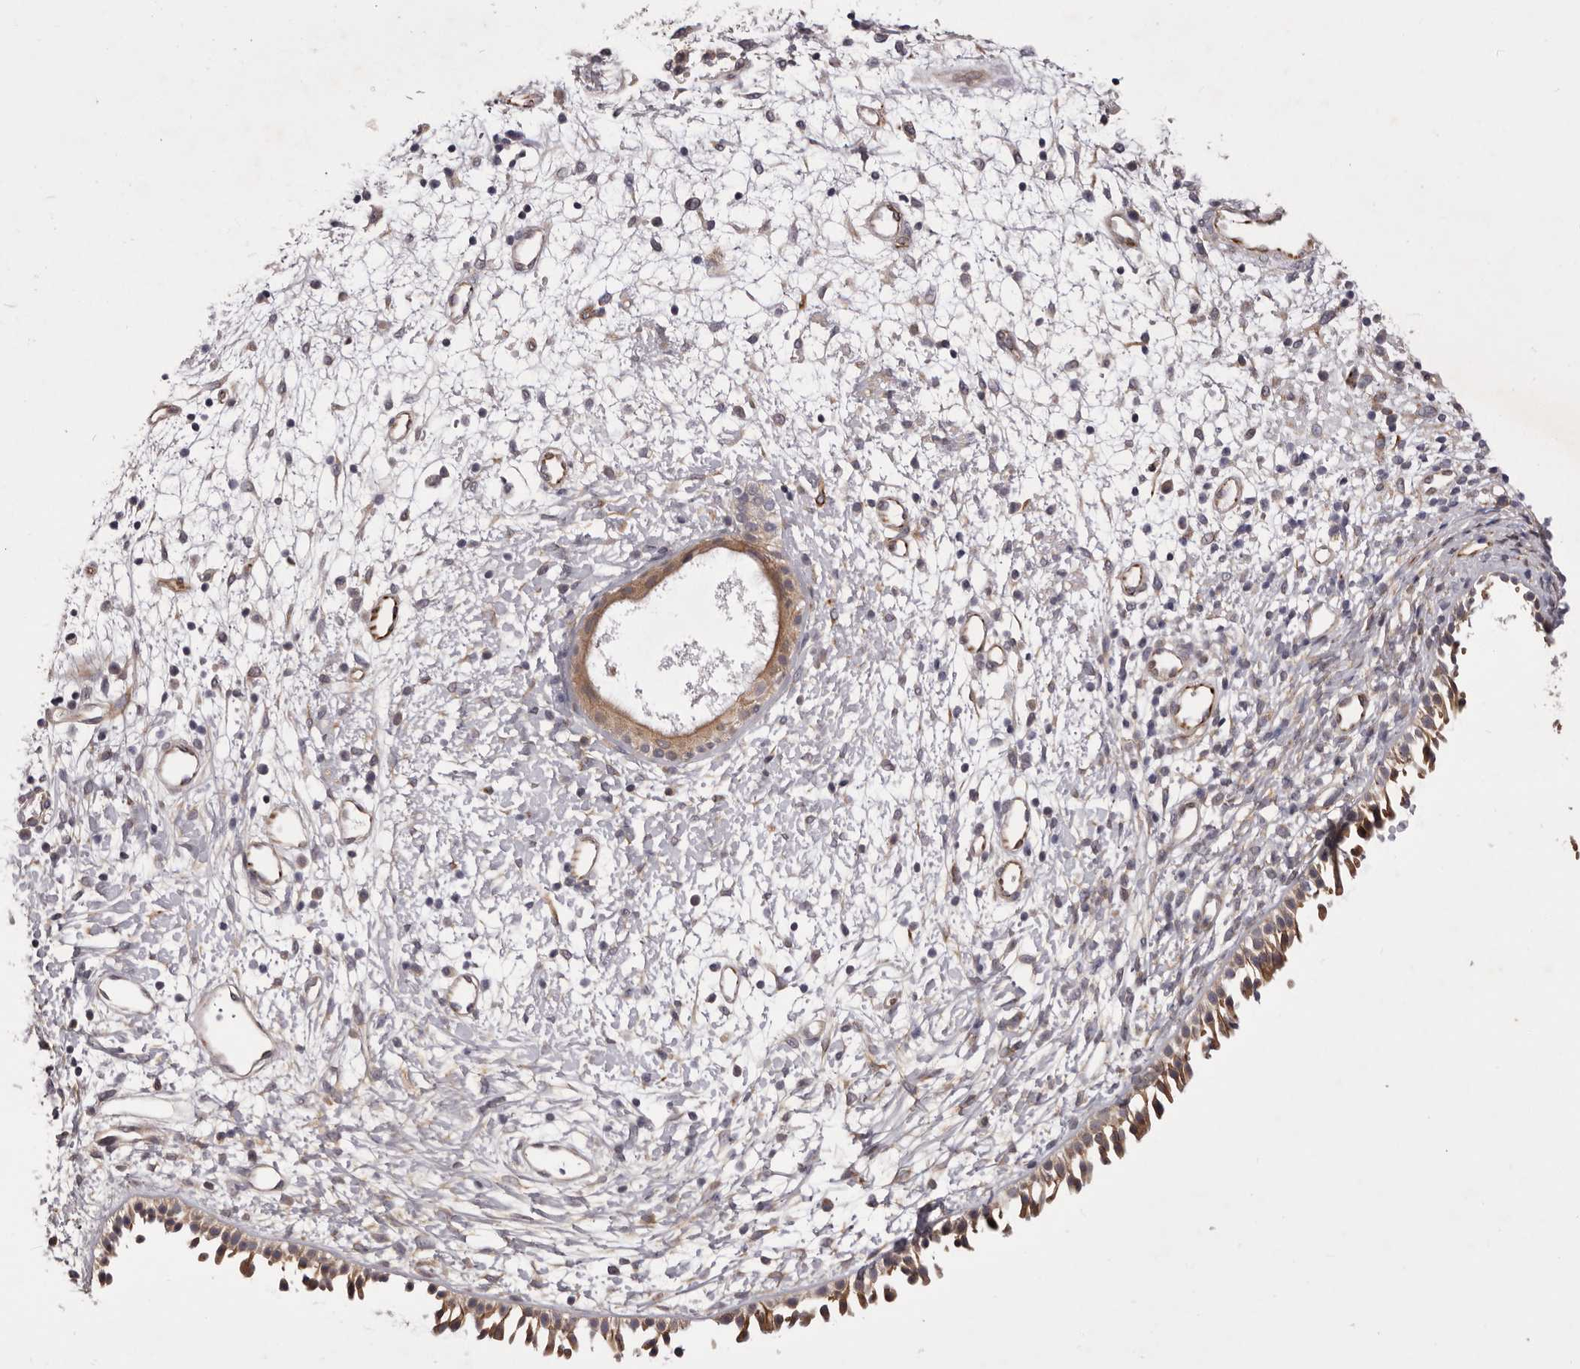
{"staining": {"intensity": "moderate", "quantity": ">75%", "location": "cytoplasmic/membranous"}, "tissue": "nasopharynx", "cell_type": "Respiratory epithelial cells", "image_type": "normal", "snomed": [{"axis": "morphology", "description": "Normal tissue, NOS"}, {"axis": "topography", "description": "Nasopharynx"}], "caption": "A brown stain labels moderate cytoplasmic/membranous staining of a protein in respiratory epithelial cells of benign human nasopharynx. The staining was performed using DAB, with brown indicating positive protein expression. Nuclei are stained blue with hematoxylin.", "gene": "PNRC1", "patient": {"sex": "male", "age": 22}}